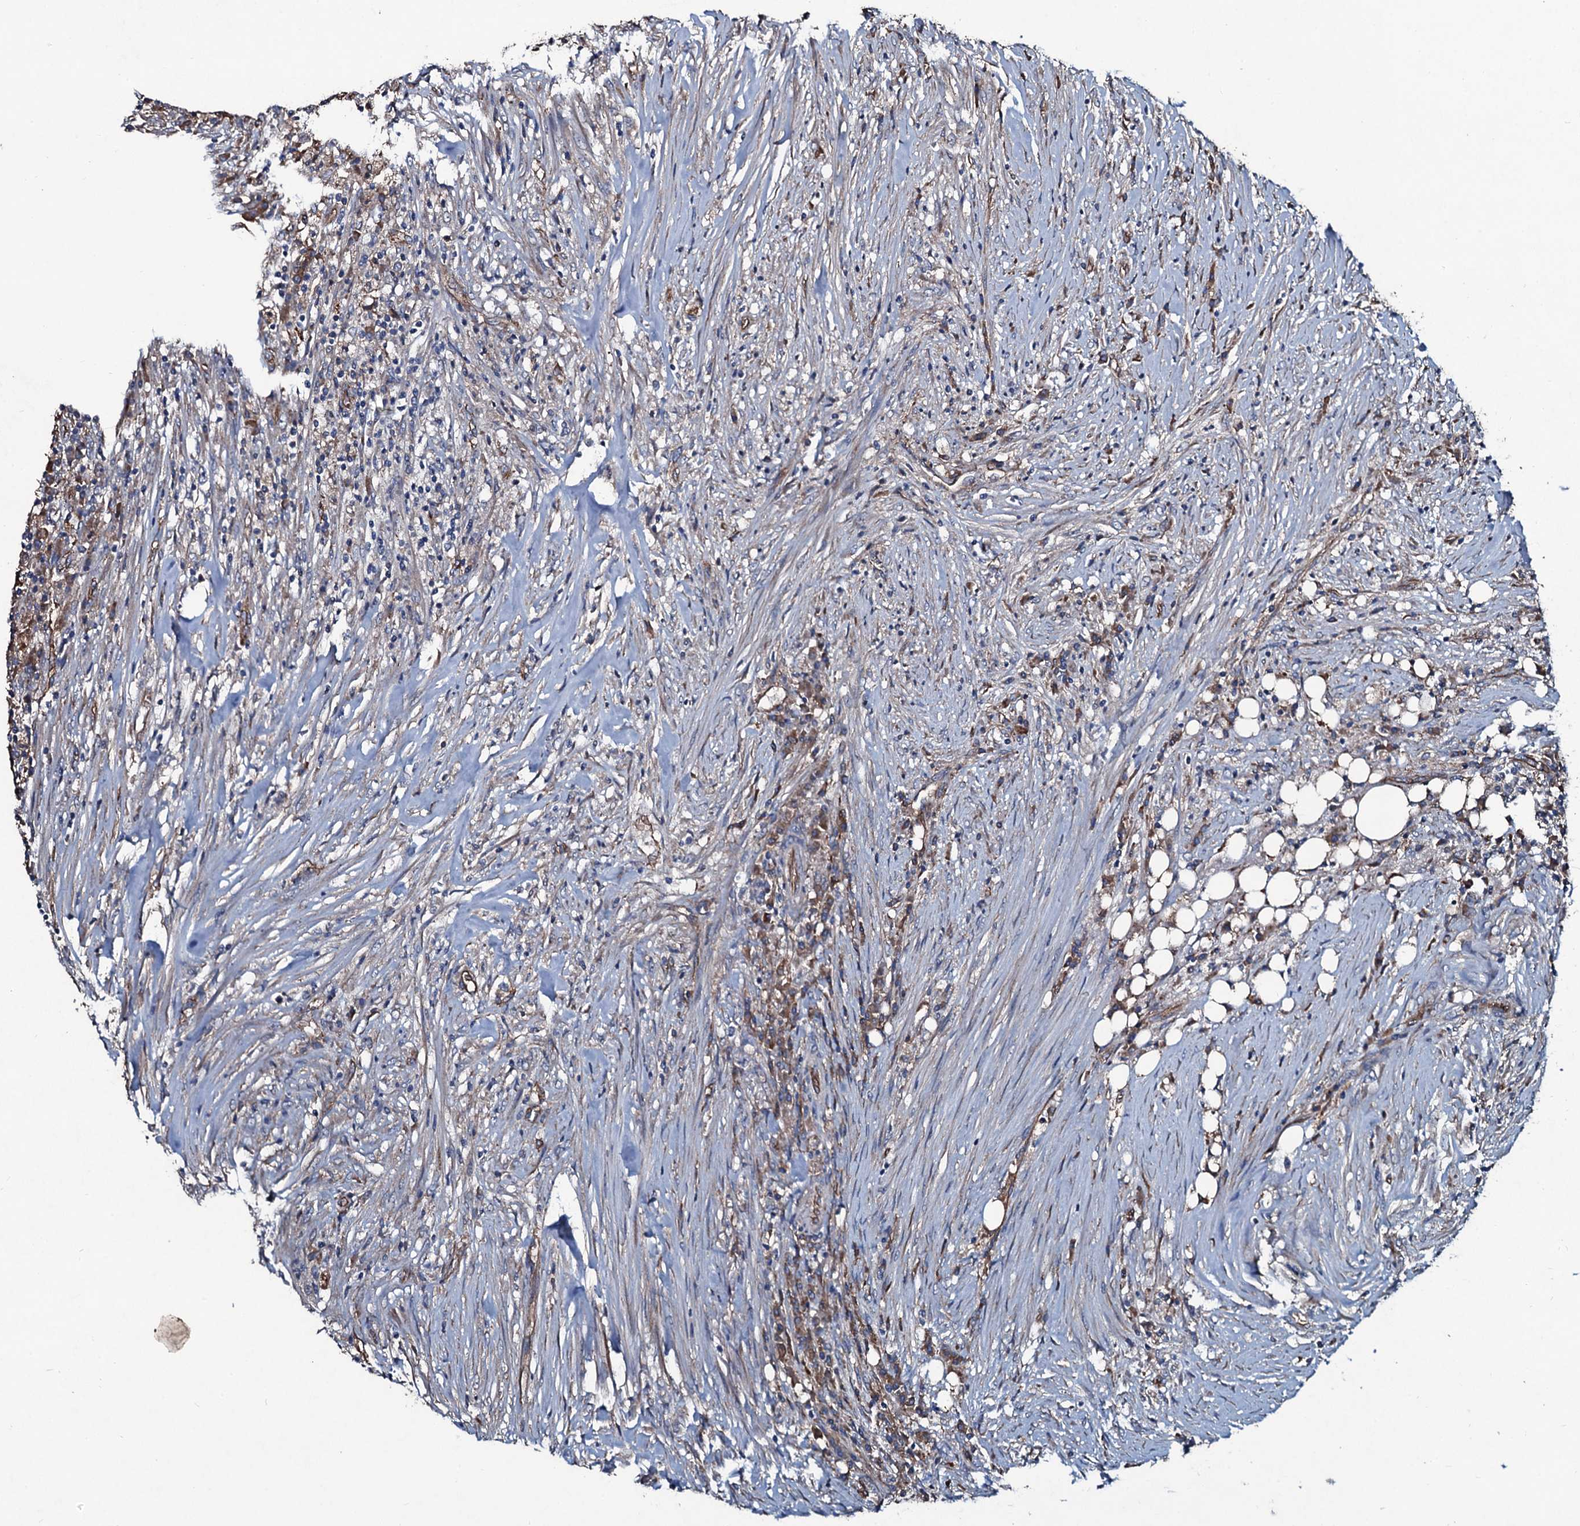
{"staining": {"intensity": "strong", "quantity": "25%-75%", "location": "cytoplasmic/membranous"}, "tissue": "colorectal cancer", "cell_type": "Tumor cells", "image_type": "cancer", "snomed": [{"axis": "morphology", "description": "Adenocarcinoma, NOS"}, {"axis": "topography", "description": "Colon"}], "caption": "Tumor cells display strong cytoplasmic/membranous positivity in approximately 25%-75% of cells in colorectal cancer (adenocarcinoma).", "gene": "DMAC2", "patient": {"sex": "male", "age": 83}}